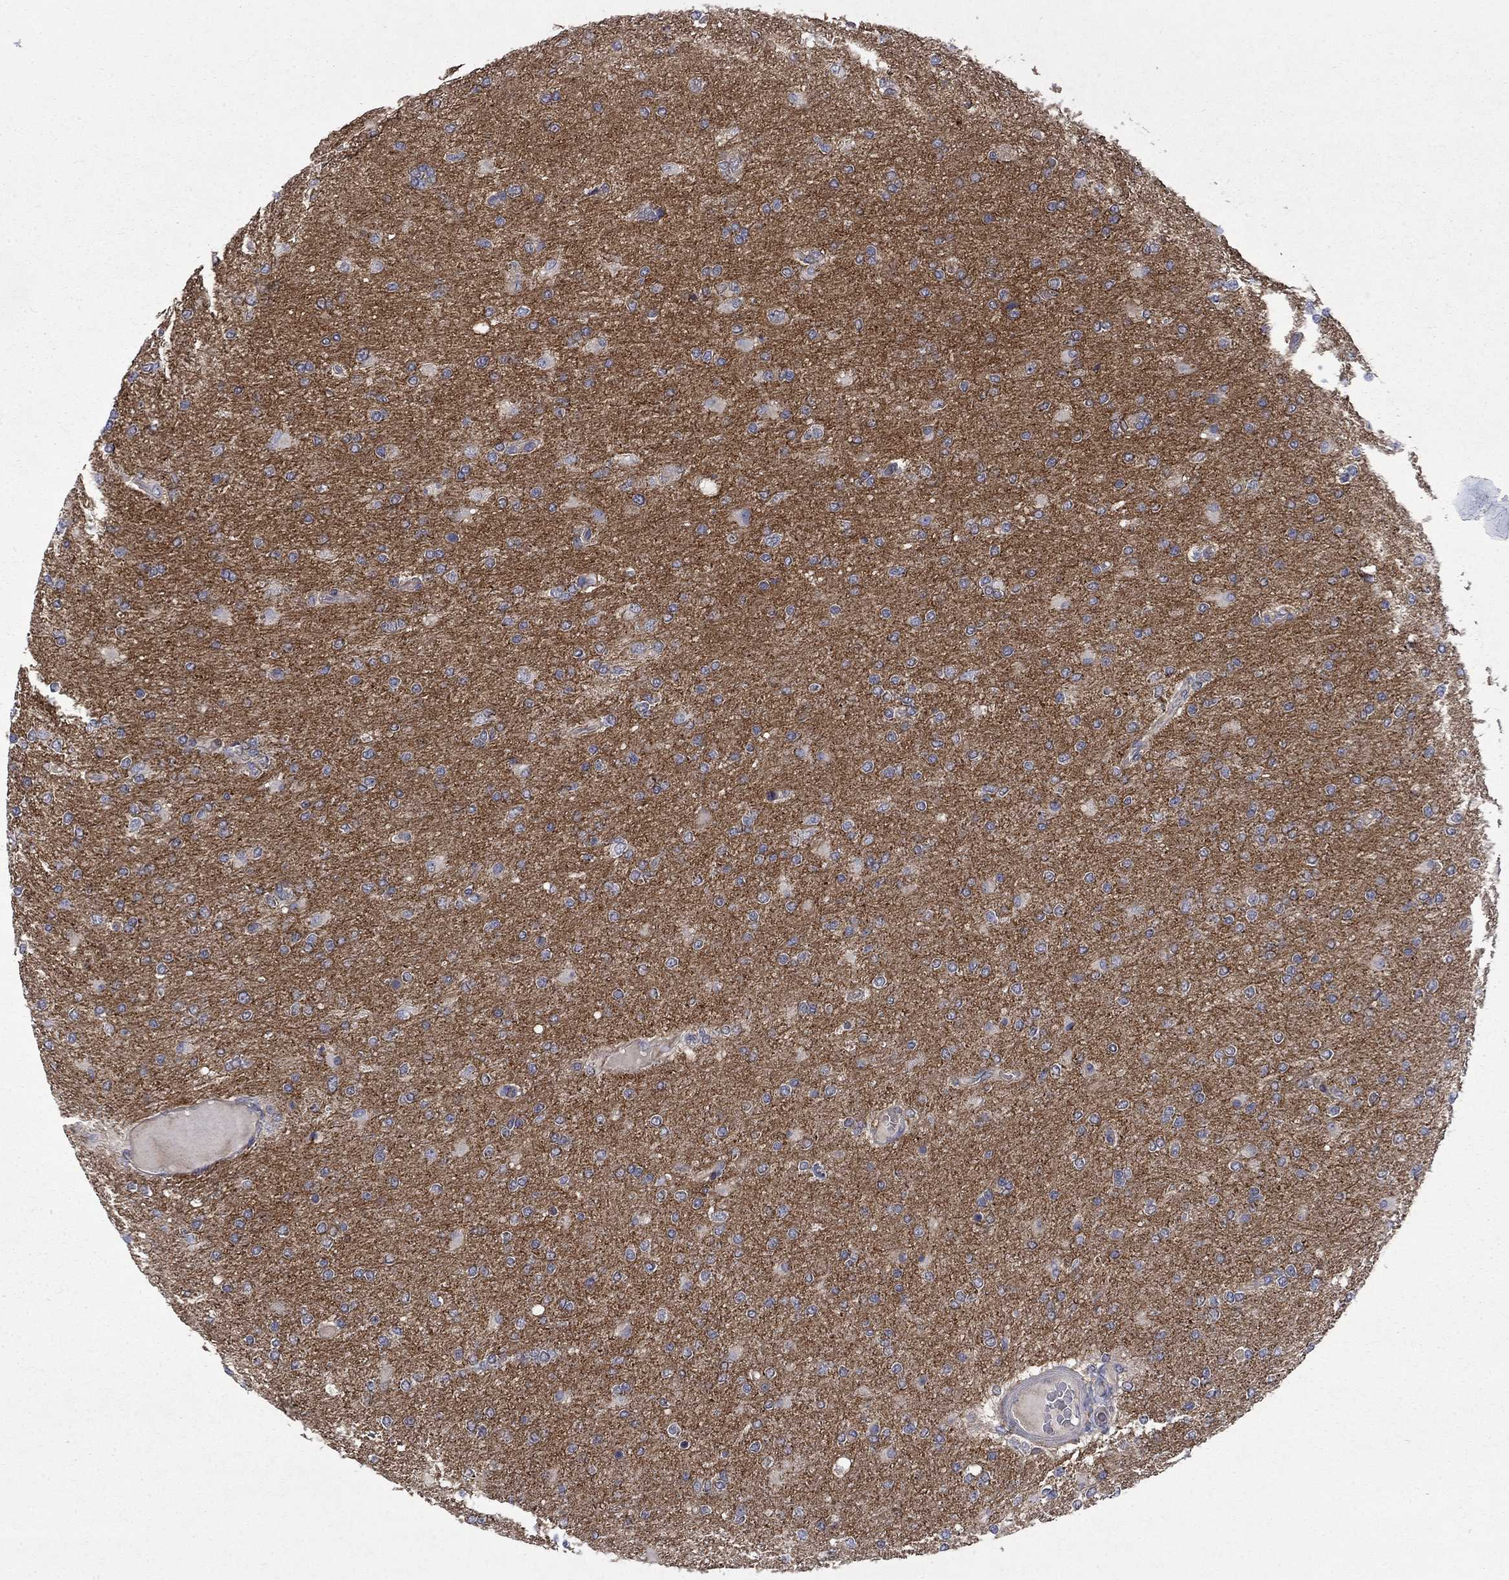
{"staining": {"intensity": "negative", "quantity": "none", "location": "none"}, "tissue": "glioma", "cell_type": "Tumor cells", "image_type": "cancer", "snomed": [{"axis": "morphology", "description": "Glioma, malignant, High grade"}, {"axis": "topography", "description": "Cerebral cortex"}], "caption": "High magnification brightfield microscopy of malignant high-grade glioma stained with DAB (3,3'-diaminobenzidine) (brown) and counterstained with hematoxylin (blue): tumor cells show no significant staining.", "gene": "HSPA12A", "patient": {"sex": "male", "age": 70}}